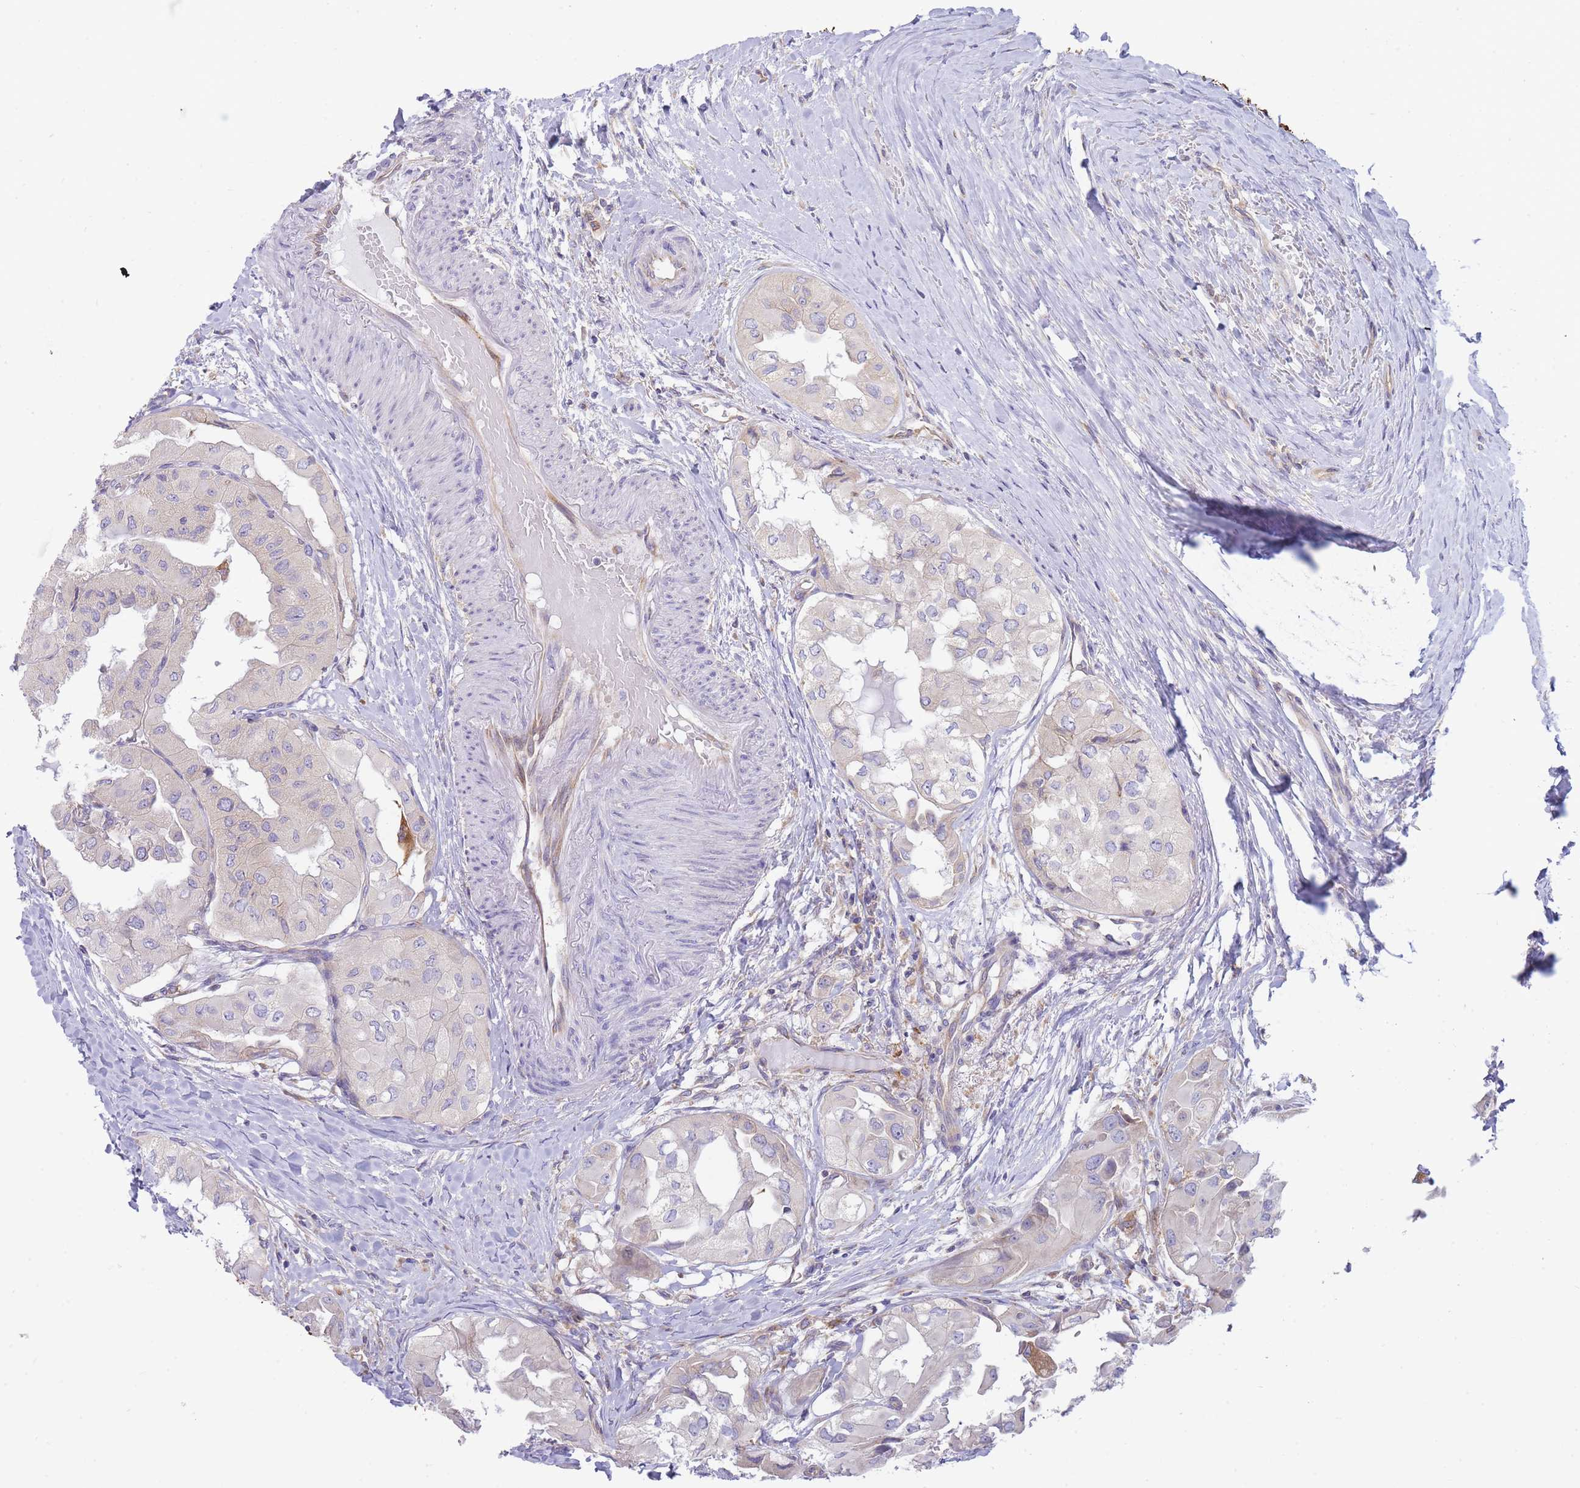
{"staining": {"intensity": "negative", "quantity": "none", "location": "none"}, "tissue": "thyroid cancer", "cell_type": "Tumor cells", "image_type": "cancer", "snomed": [{"axis": "morphology", "description": "Papillary adenocarcinoma, NOS"}, {"axis": "topography", "description": "Thyroid gland"}], "caption": "High power microscopy image of an immunohistochemistry (IHC) histopathology image of thyroid cancer, revealing no significant positivity in tumor cells.", "gene": "SH2B2", "patient": {"sex": "female", "age": 59}}